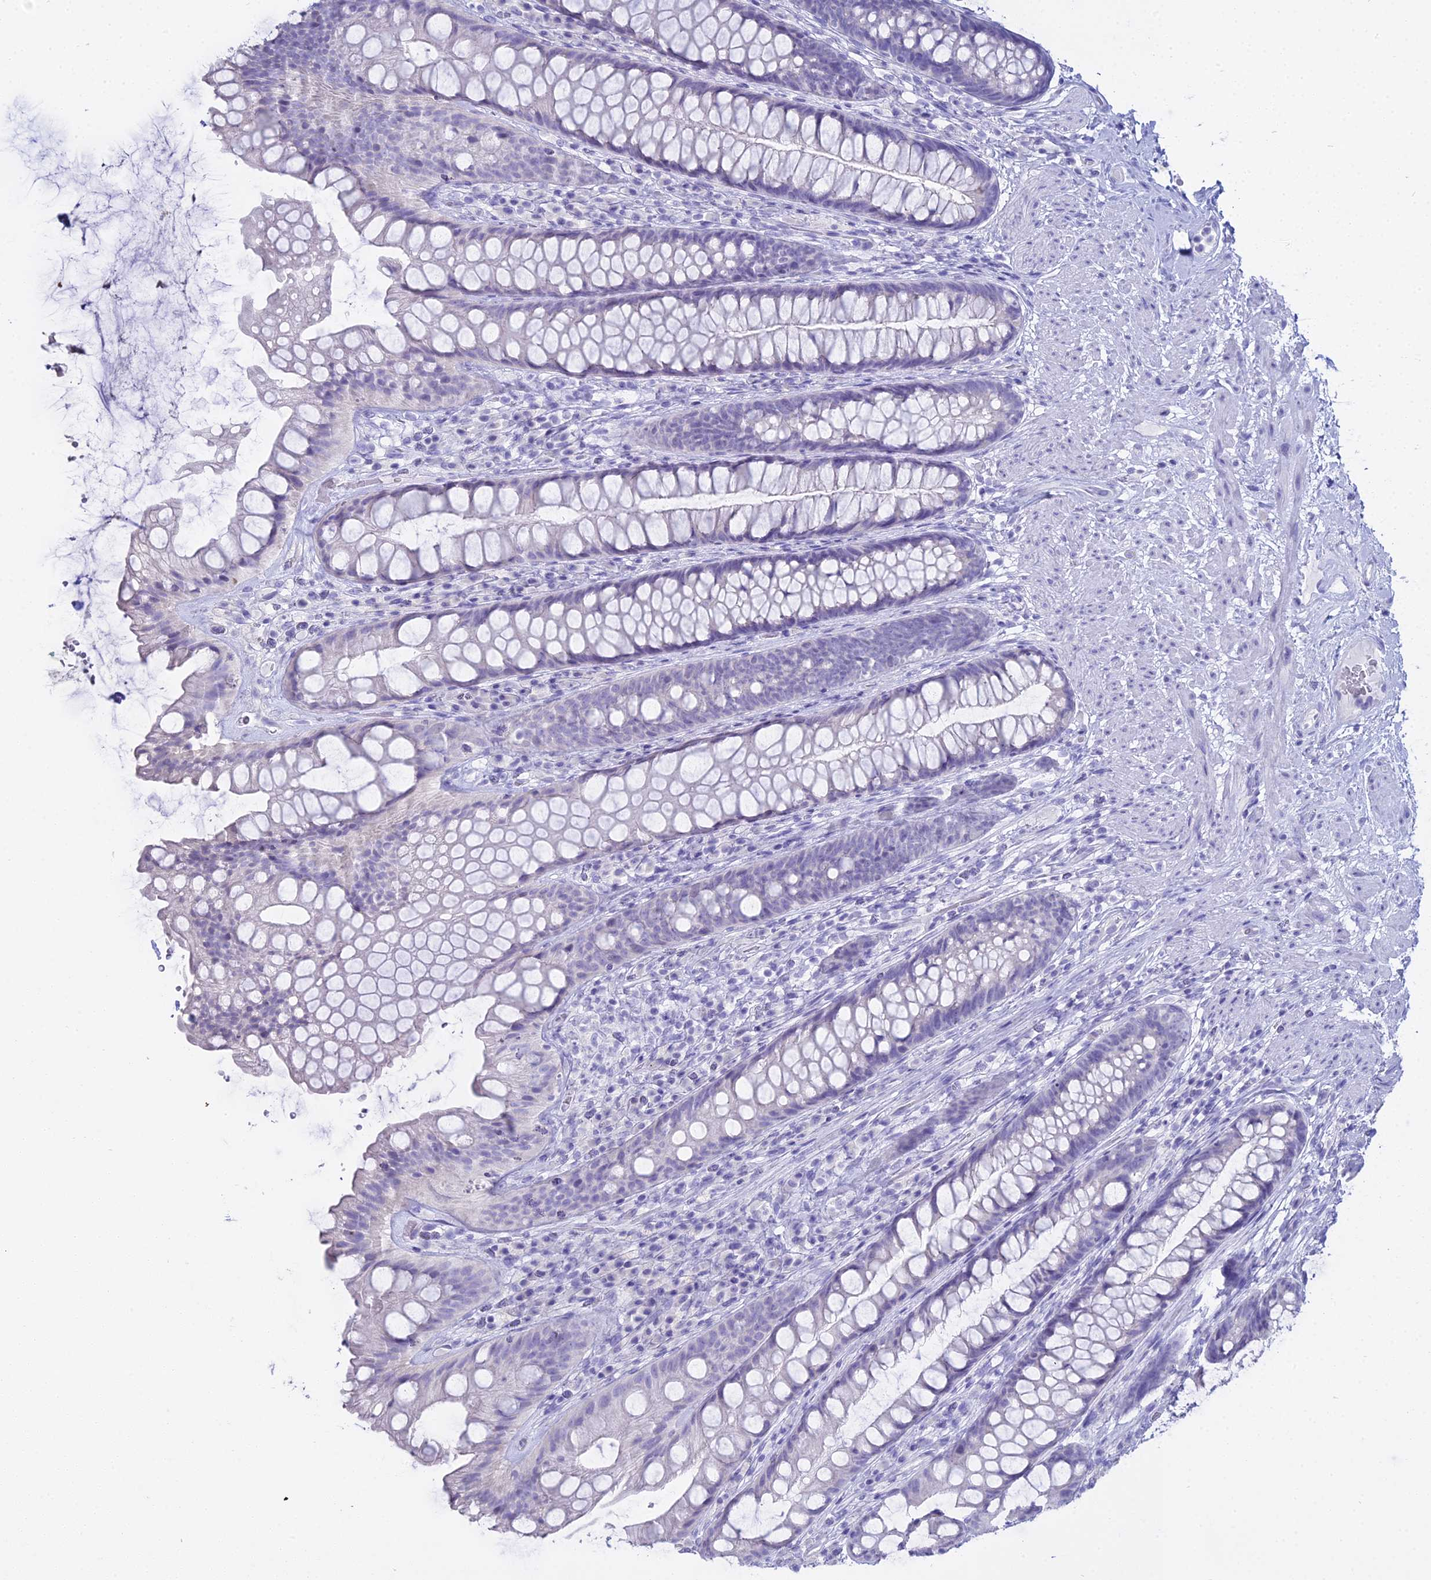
{"staining": {"intensity": "negative", "quantity": "none", "location": "none"}, "tissue": "rectum", "cell_type": "Glandular cells", "image_type": "normal", "snomed": [{"axis": "morphology", "description": "Normal tissue, NOS"}, {"axis": "topography", "description": "Rectum"}], "caption": "A histopathology image of human rectum is negative for staining in glandular cells. (DAB immunohistochemistry visualized using brightfield microscopy, high magnification).", "gene": "S100A7", "patient": {"sex": "male", "age": 74}}